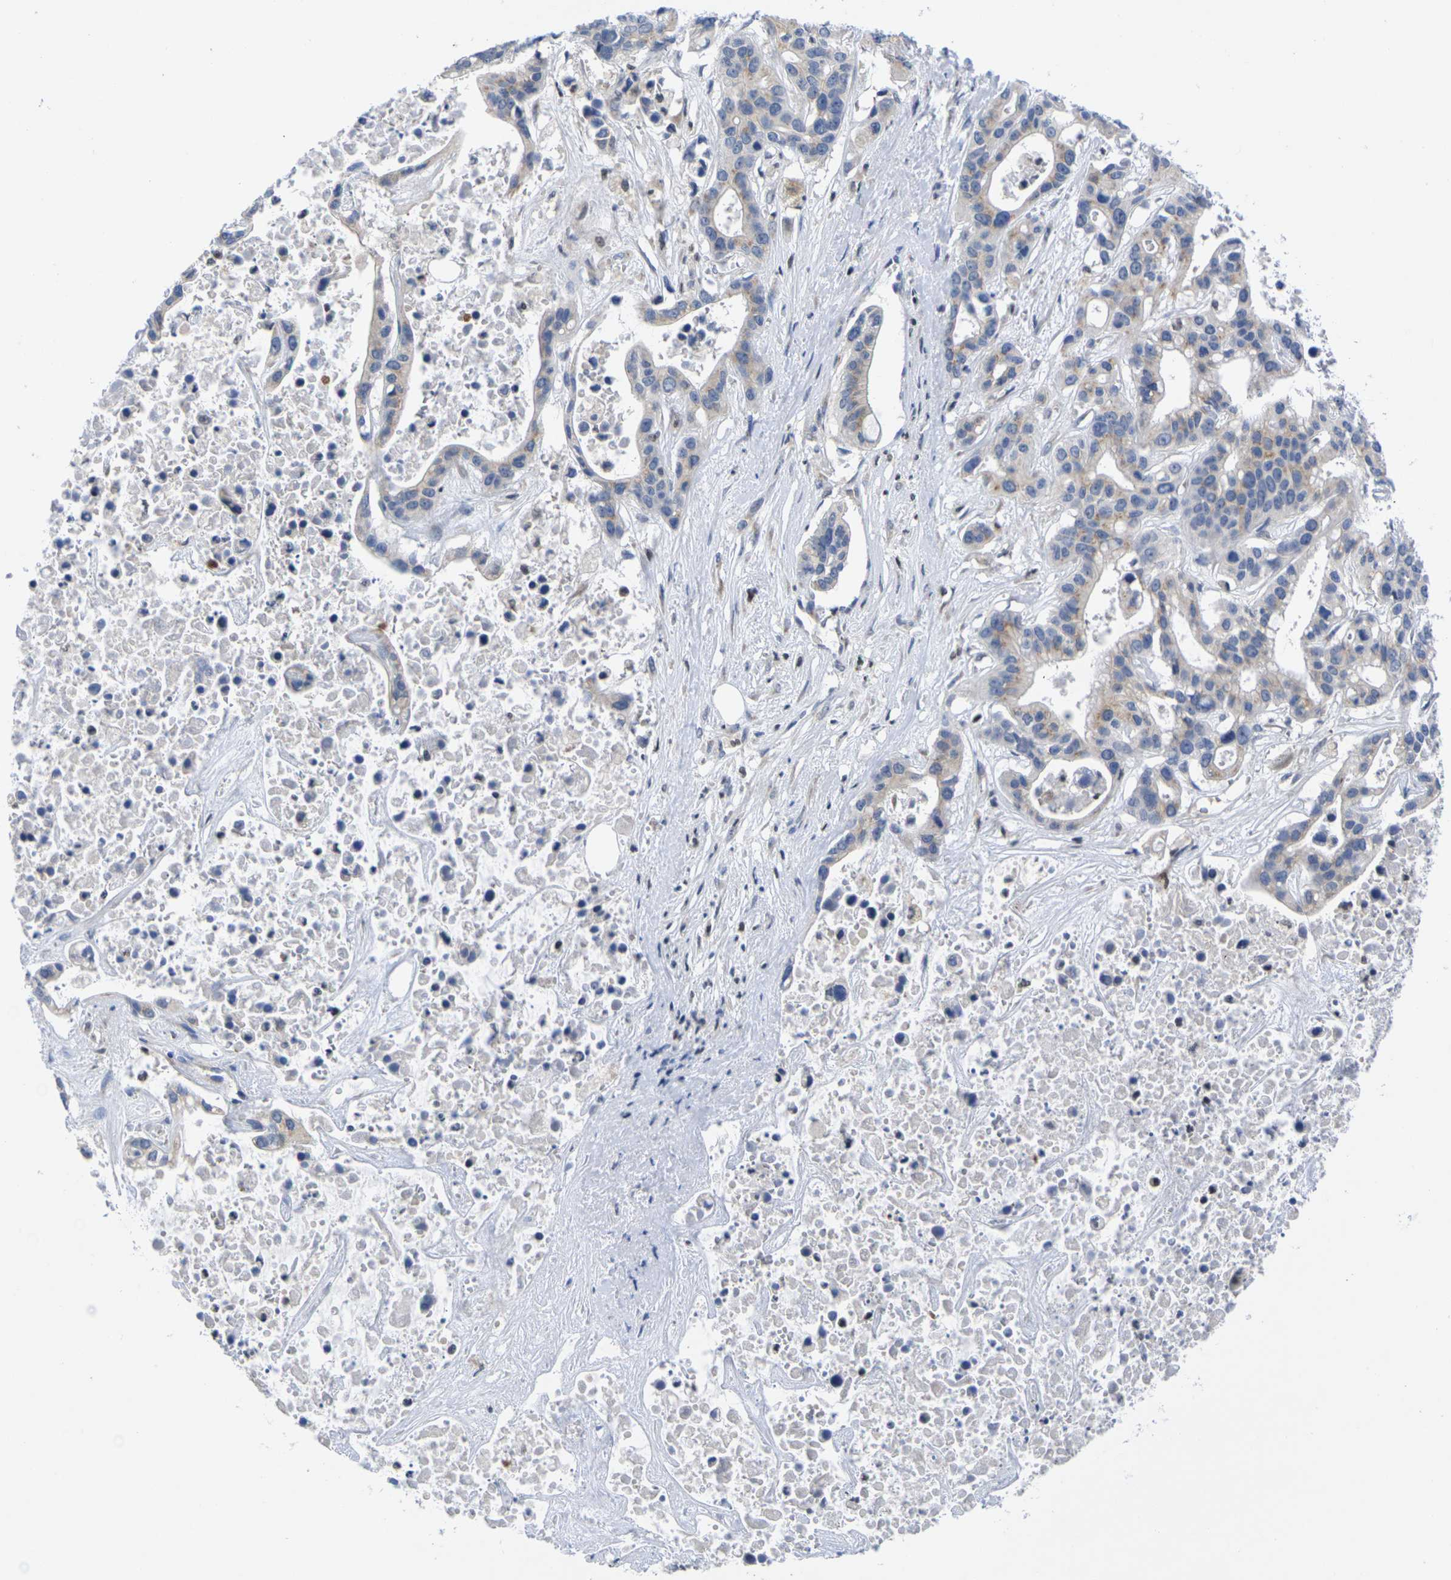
{"staining": {"intensity": "weak", "quantity": "25%-75%", "location": "cytoplasmic/membranous"}, "tissue": "liver cancer", "cell_type": "Tumor cells", "image_type": "cancer", "snomed": [{"axis": "morphology", "description": "Cholangiocarcinoma"}, {"axis": "topography", "description": "Liver"}], "caption": "The image demonstrates immunohistochemical staining of liver cancer (cholangiocarcinoma). There is weak cytoplasmic/membranous staining is present in approximately 25%-75% of tumor cells.", "gene": "IKZF1", "patient": {"sex": "female", "age": 65}}